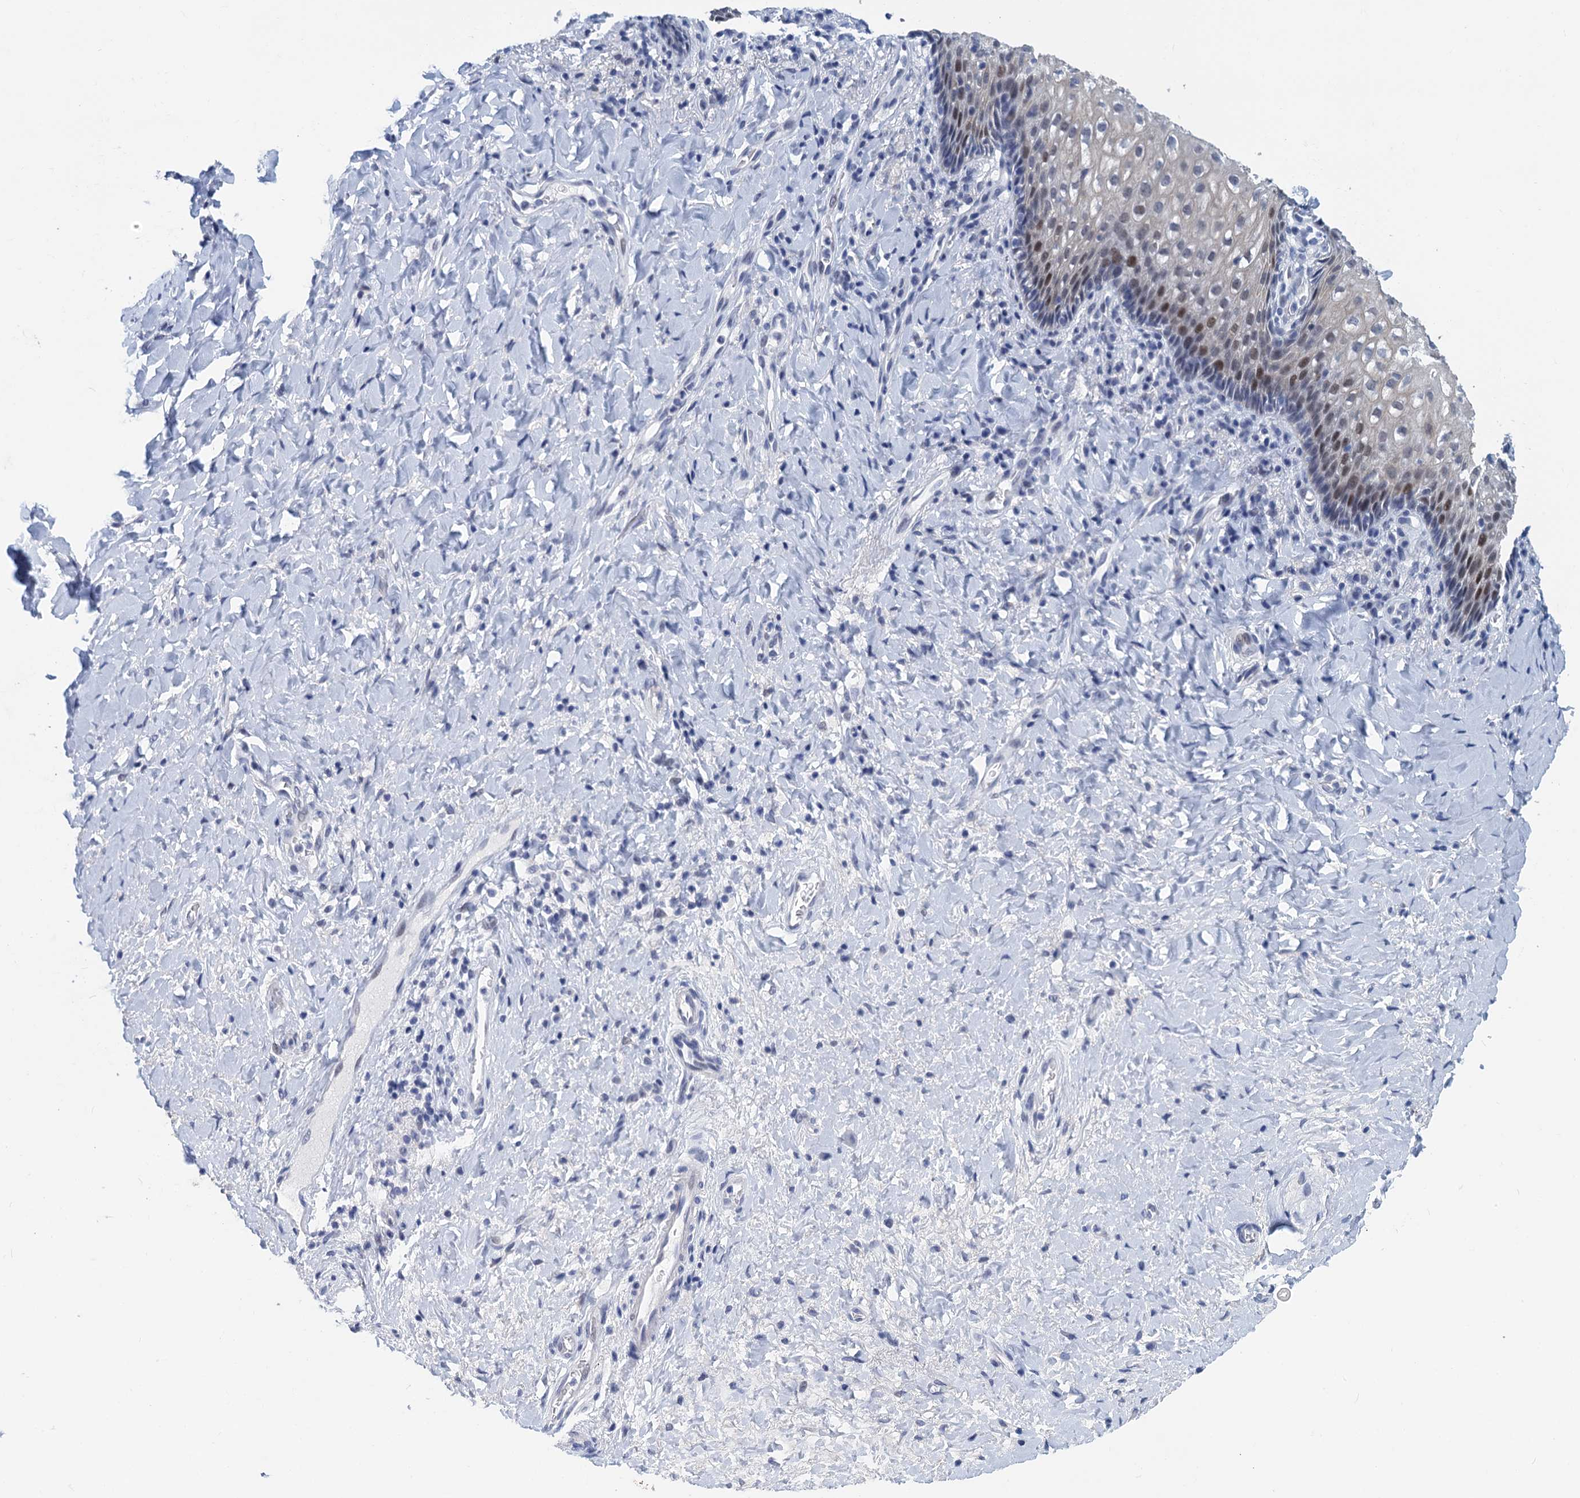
{"staining": {"intensity": "moderate", "quantity": "25%-75%", "location": "cytoplasmic/membranous,nuclear"}, "tissue": "vagina", "cell_type": "Squamous epithelial cells", "image_type": "normal", "snomed": [{"axis": "morphology", "description": "Normal tissue, NOS"}, {"axis": "topography", "description": "Vagina"}], "caption": "Squamous epithelial cells demonstrate medium levels of moderate cytoplasmic/membranous,nuclear positivity in approximately 25%-75% of cells in normal vagina.", "gene": "GINS3", "patient": {"sex": "female", "age": 60}}